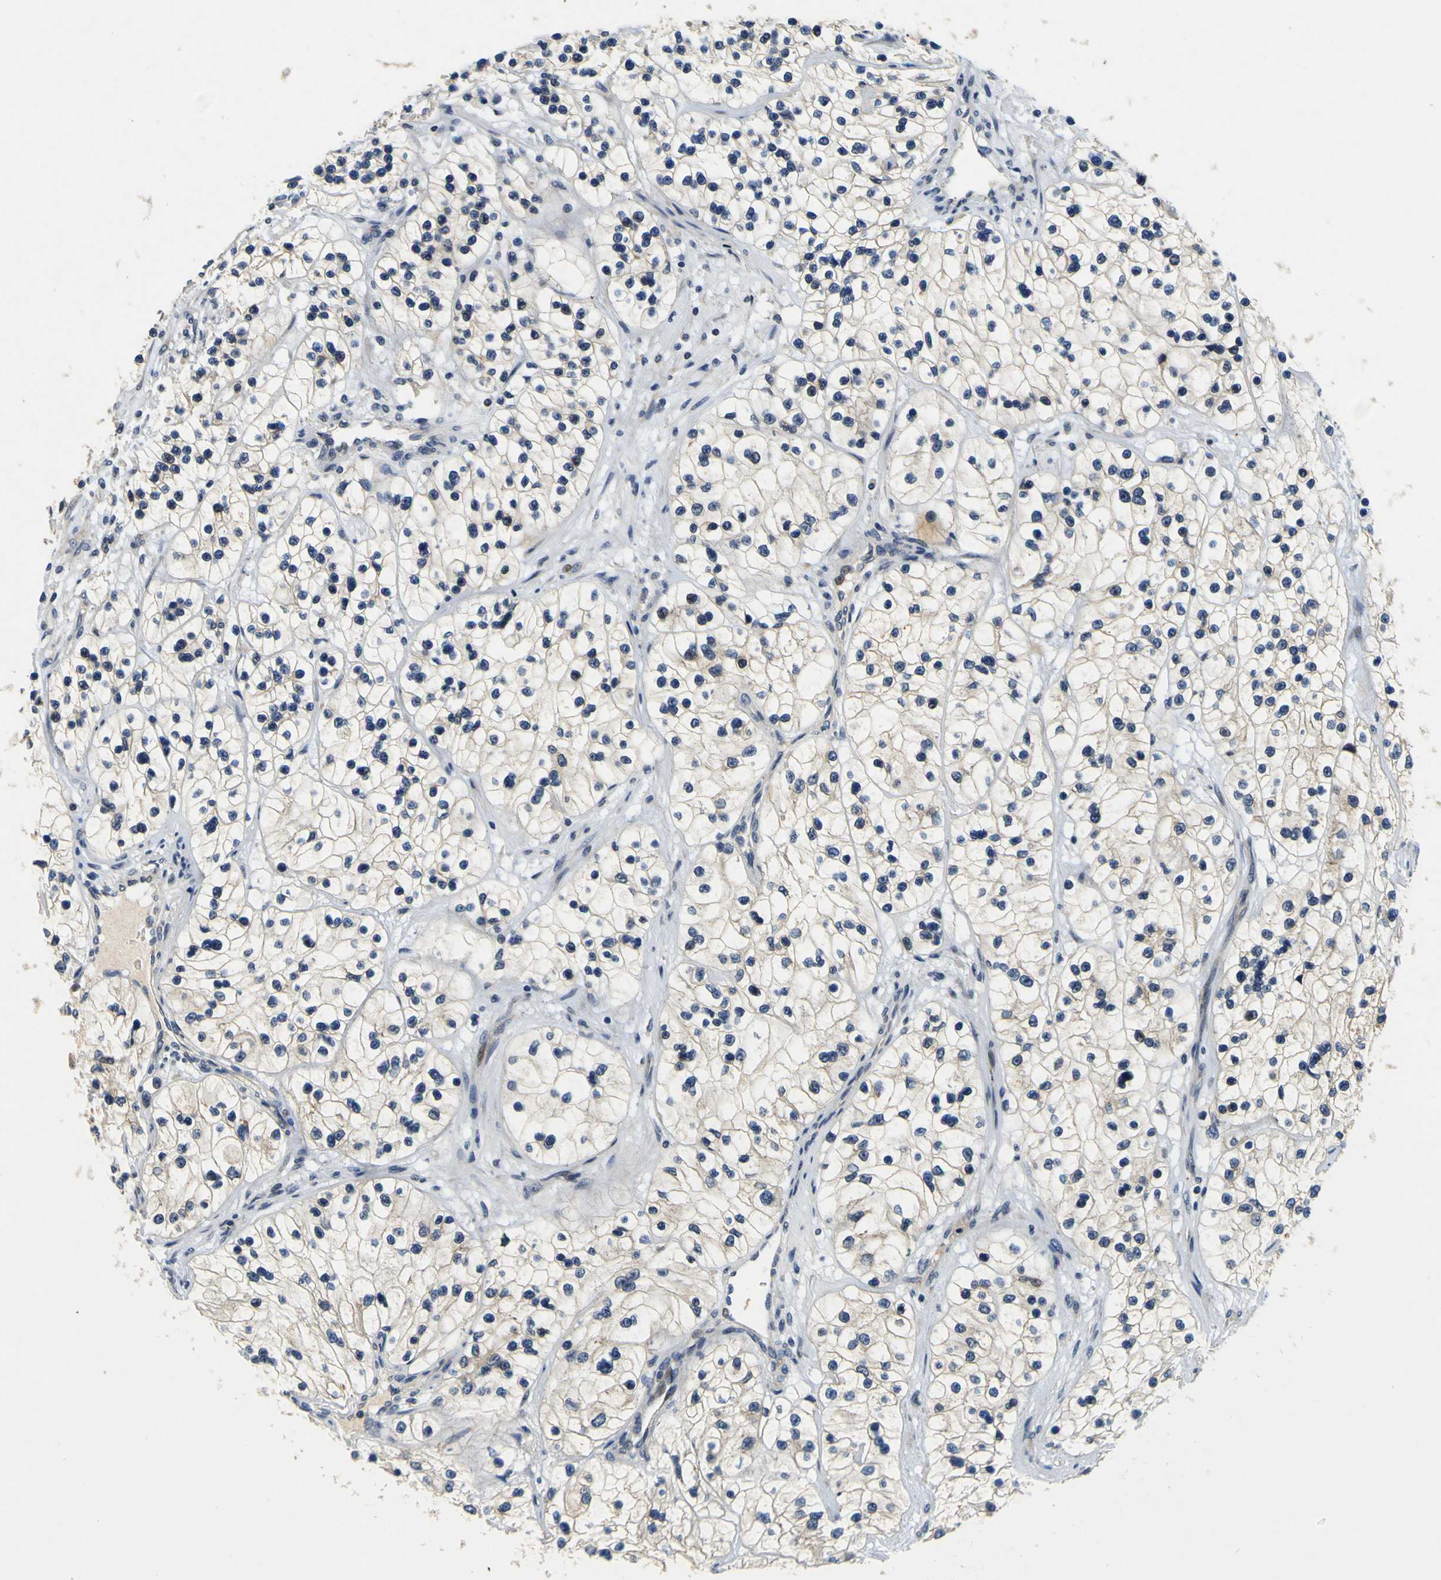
{"staining": {"intensity": "negative", "quantity": "none", "location": "none"}, "tissue": "renal cancer", "cell_type": "Tumor cells", "image_type": "cancer", "snomed": [{"axis": "morphology", "description": "Adenocarcinoma, NOS"}, {"axis": "topography", "description": "Kidney"}], "caption": "High magnification brightfield microscopy of renal cancer (adenocarcinoma) stained with DAB (brown) and counterstained with hematoxylin (blue): tumor cells show no significant staining. (DAB (3,3'-diaminobenzidine) immunohistochemistry visualized using brightfield microscopy, high magnification).", "gene": "EPHB4", "patient": {"sex": "female", "age": 57}}